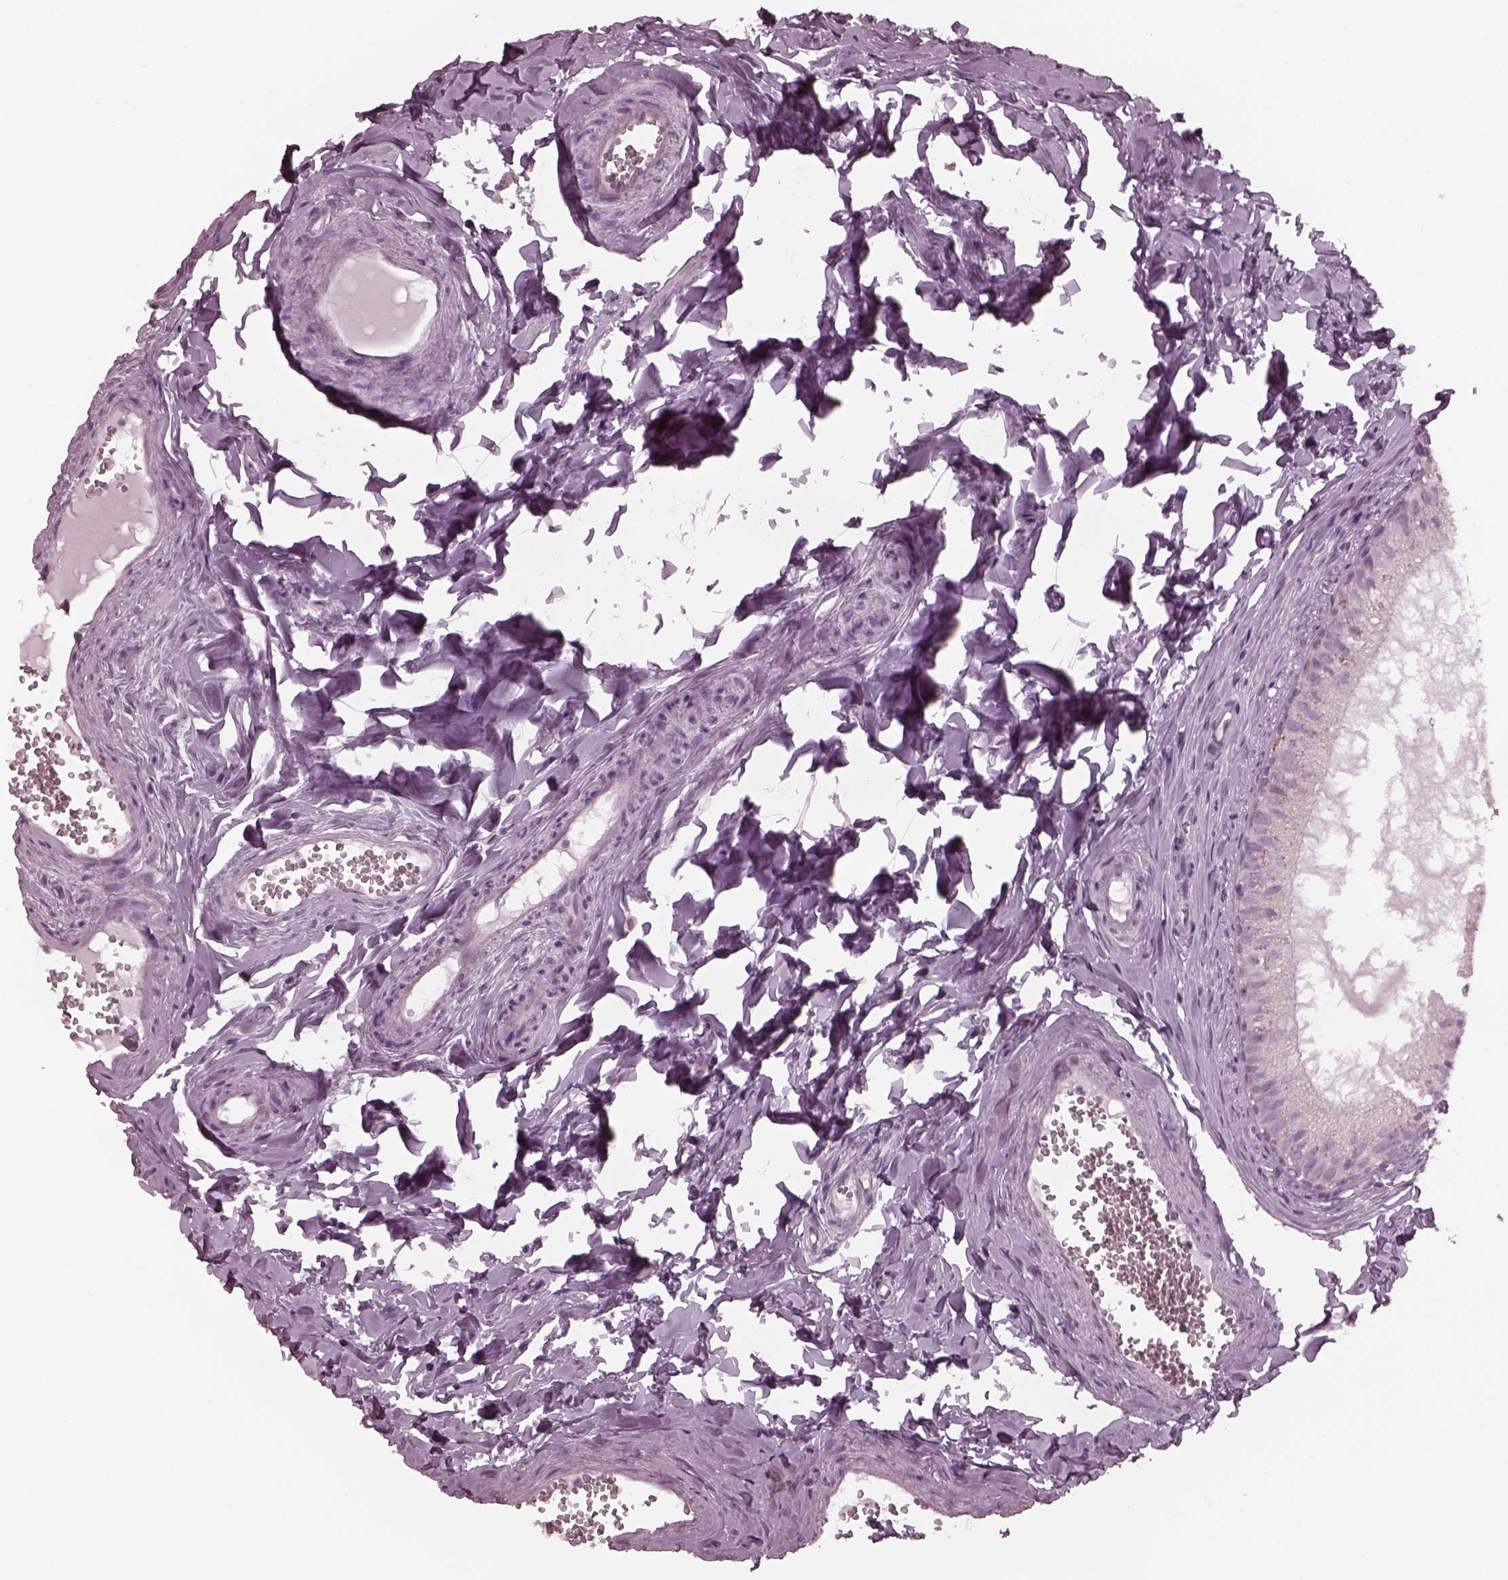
{"staining": {"intensity": "negative", "quantity": "none", "location": "none"}, "tissue": "epididymis", "cell_type": "Glandular cells", "image_type": "normal", "snomed": [{"axis": "morphology", "description": "Normal tissue, NOS"}, {"axis": "topography", "description": "Epididymis"}], "caption": "Immunohistochemistry micrograph of unremarkable human epididymis stained for a protein (brown), which exhibits no staining in glandular cells.", "gene": "CELSR3", "patient": {"sex": "male", "age": 45}}